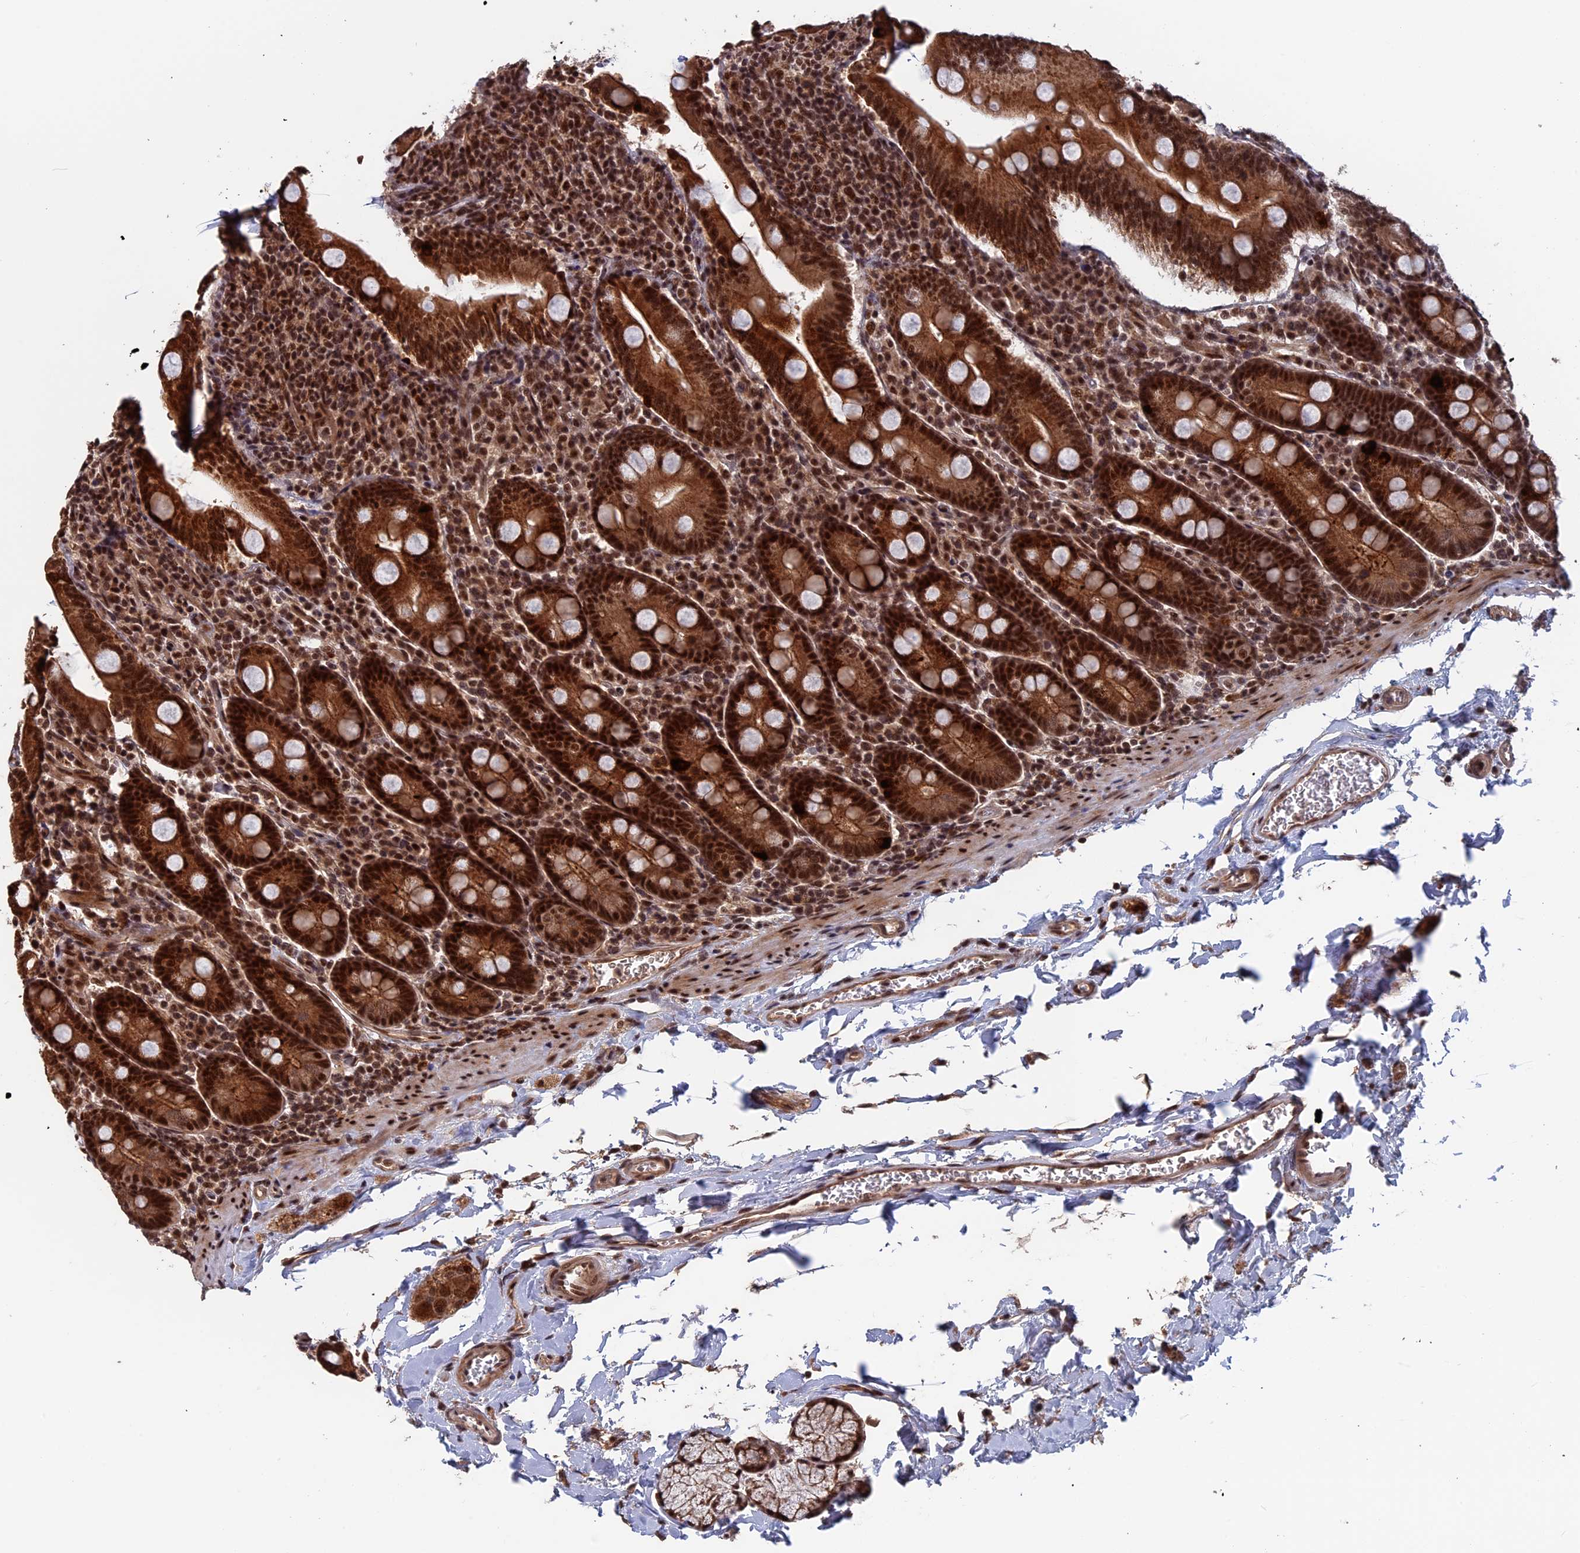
{"staining": {"intensity": "strong", "quantity": ">75%", "location": "cytoplasmic/membranous,nuclear"}, "tissue": "duodenum", "cell_type": "Glandular cells", "image_type": "normal", "snomed": [{"axis": "morphology", "description": "Normal tissue, NOS"}, {"axis": "topography", "description": "Duodenum"}], "caption": "Benign duodenum reveals strong cytoplasmic/membranous,nuclear expression in about >75% of glandular cells, visualized by immunohistochemistry.", "gene": "CACTIN", "patient": {"sex": "male", "age": 35}}